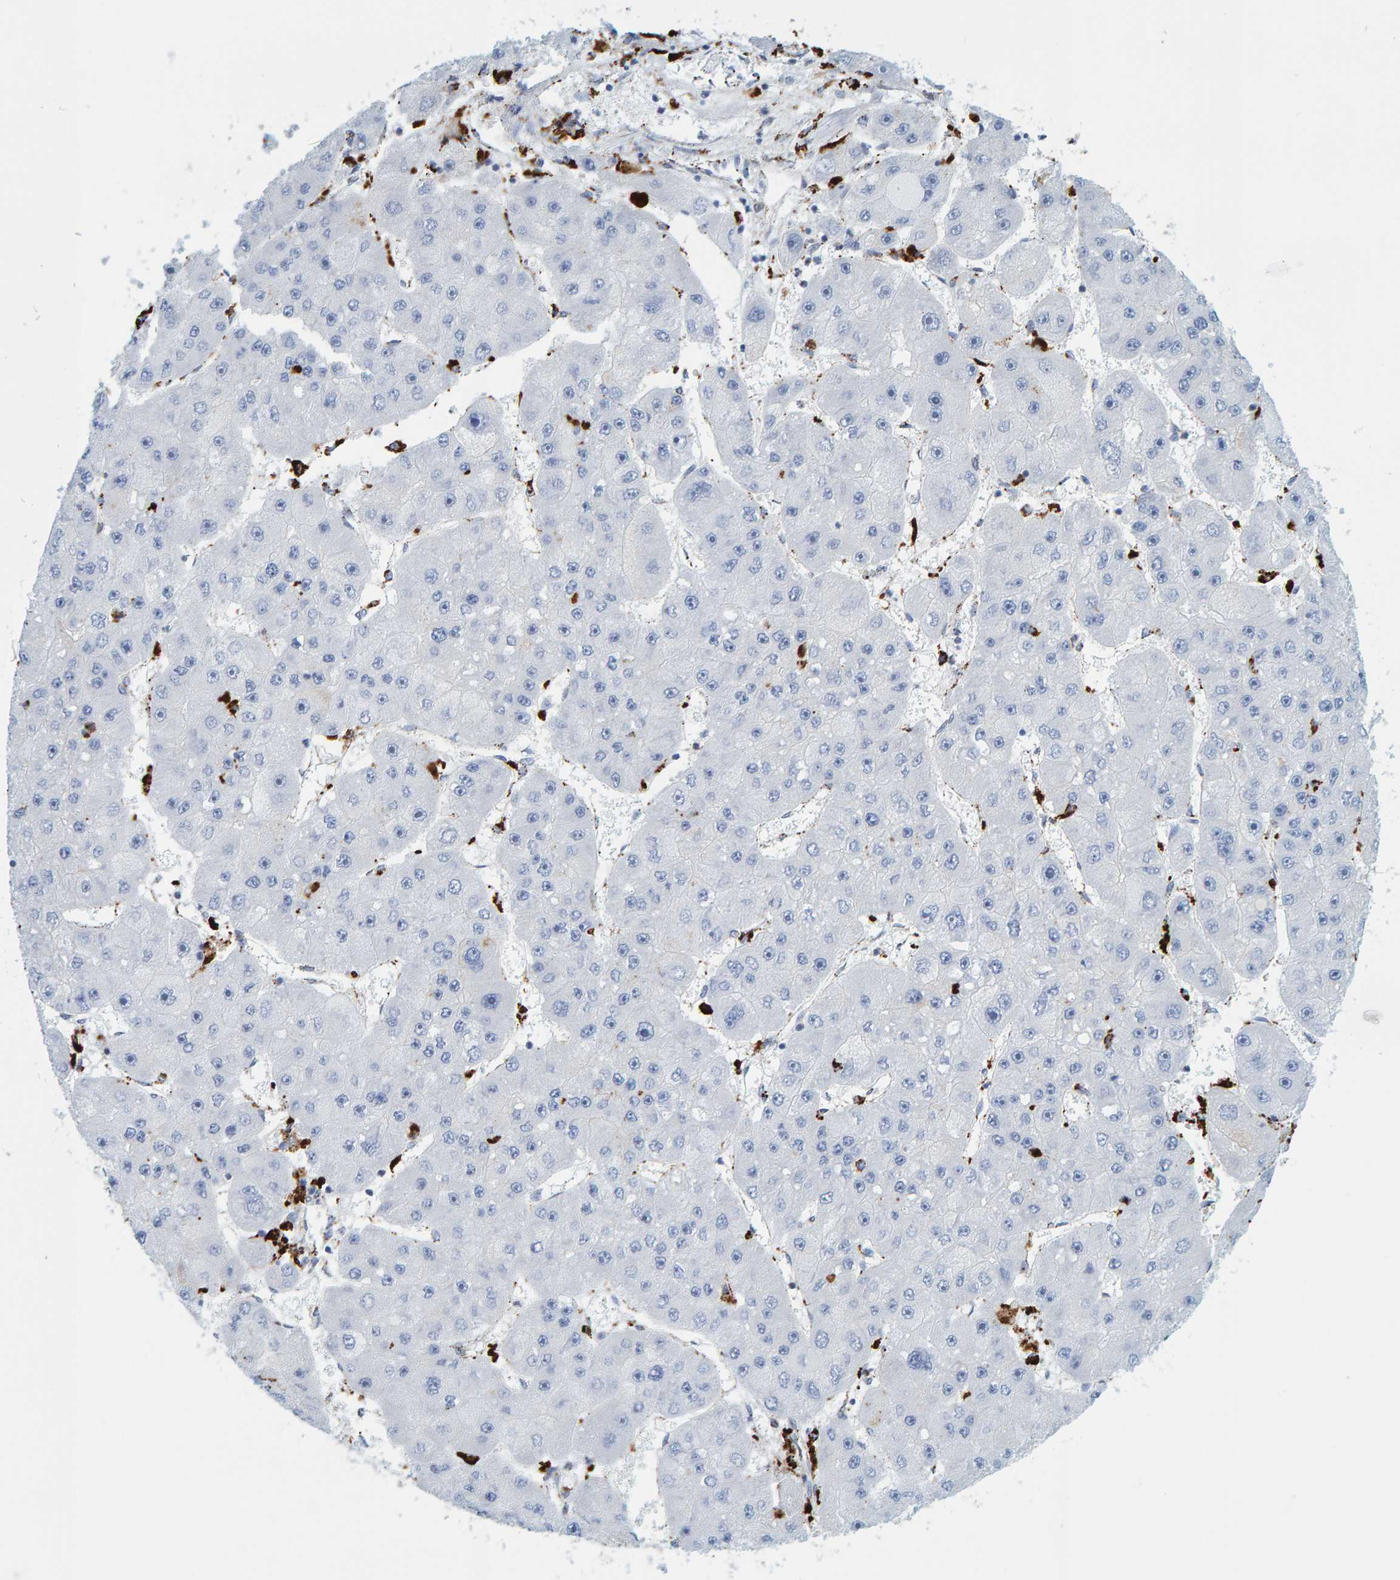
{"staining": {"intensity": "negative", "quantity": "none", "location": "none"}, "tissue": "liver cancer", "cell_type": "Tumor cells", "image_type": "cancer", "snomed": [{"axis": "morphology", "description": "Carcinoma, Hepatocellular, NOS"}, {"axis": "topography", "description": "Liver"}], "caption": "Histopathology image shows no significant protein expression in tumor cells of liver cancer.", "gene": "BIN3", "patient": {"sex": "female", "age": 61}}